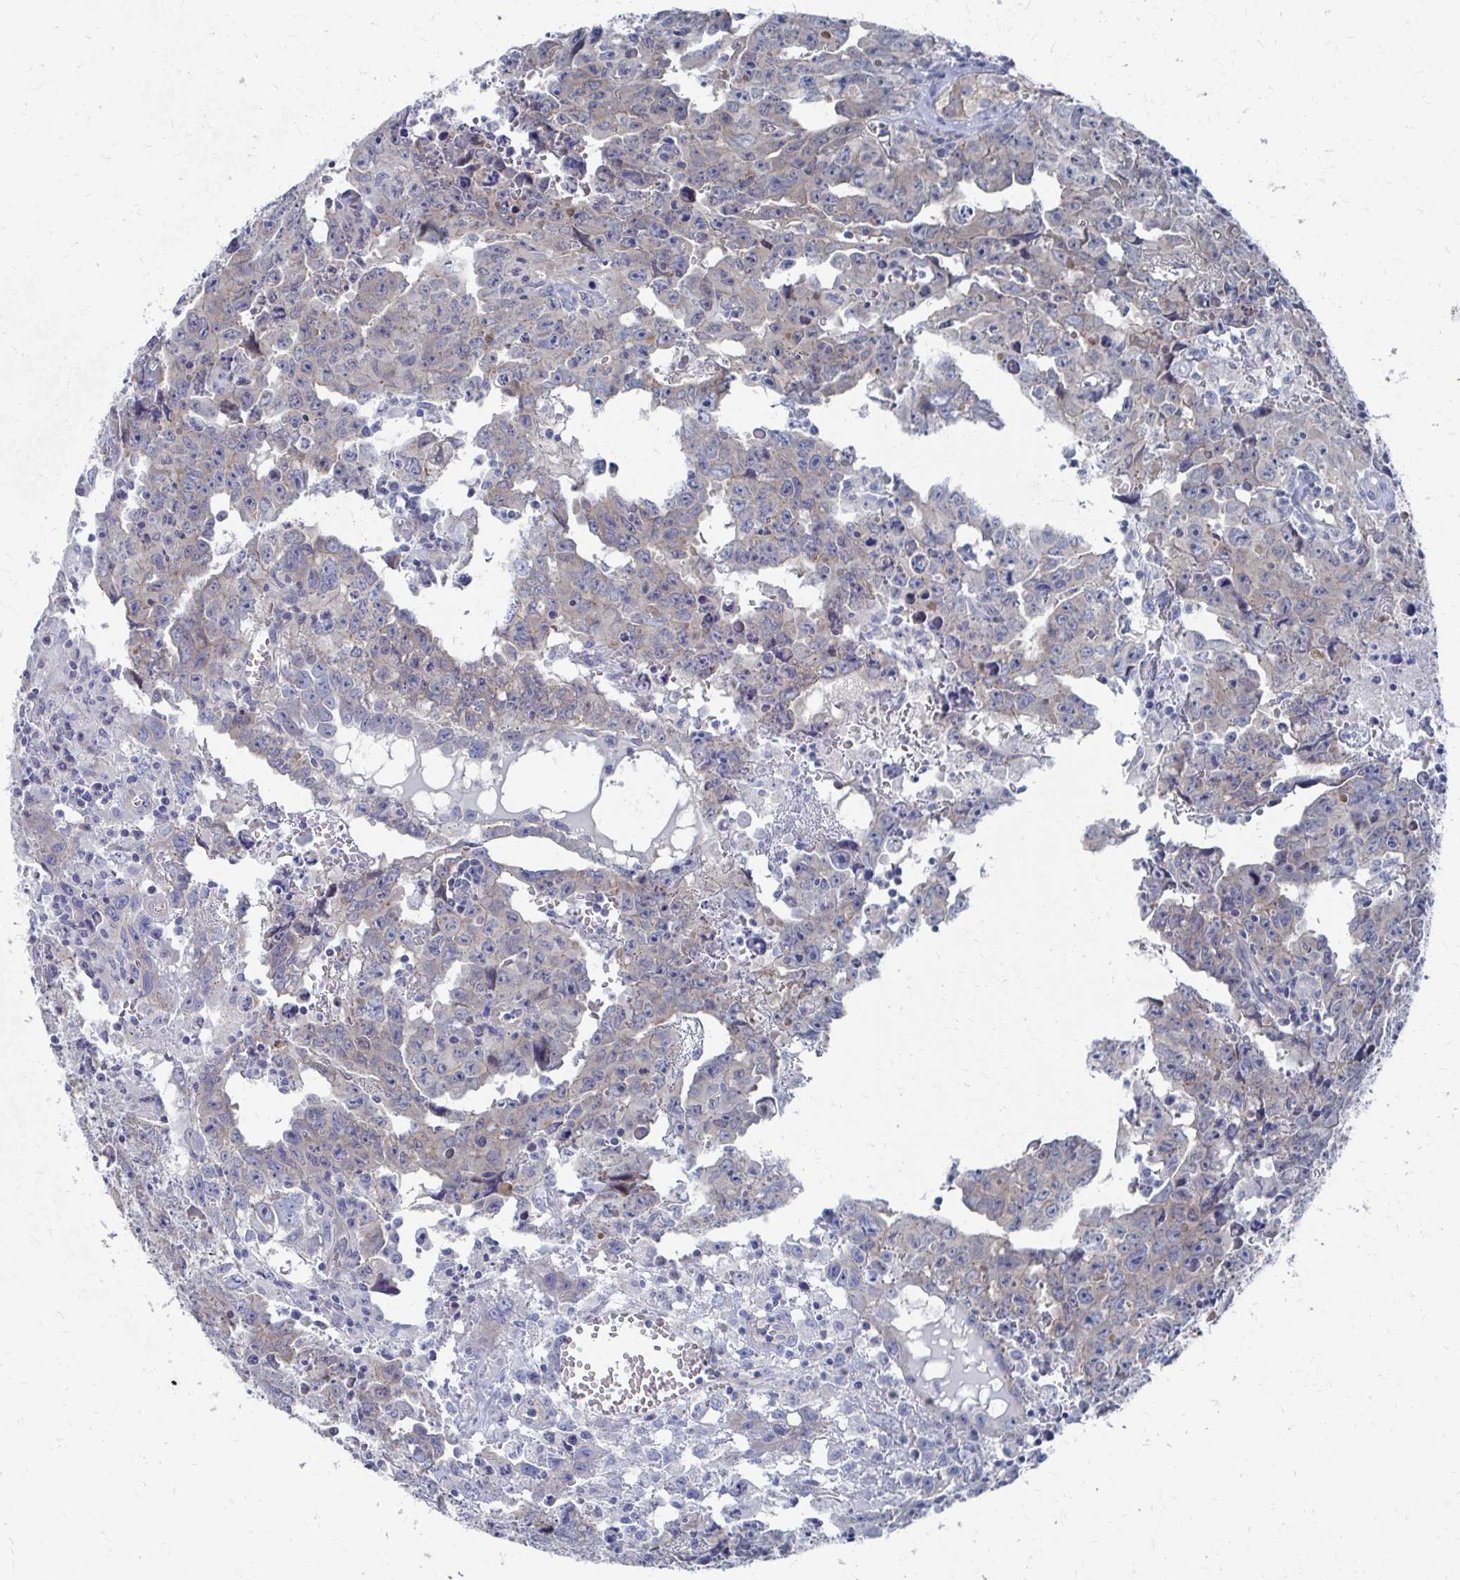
{"staining": {"intensity": "negative", "quantity": "none", "location": "none"}, "tissue": "testis cancer", "cell_type": "Tumor cells", "image_type": "cancer", "snomed": [{"axis": "morphology", "description": "Carcinoma, Embryonal, NOS"}, {"axis": "topography", "description": "Testis"}], "caption": "This is an immunohistochemistry micrograph of human testis embryonal carcinoma. There is no positivity in tumor cells.", "gene": "PLEKHG7", "patient": {"sex": "male", "age": 22}}